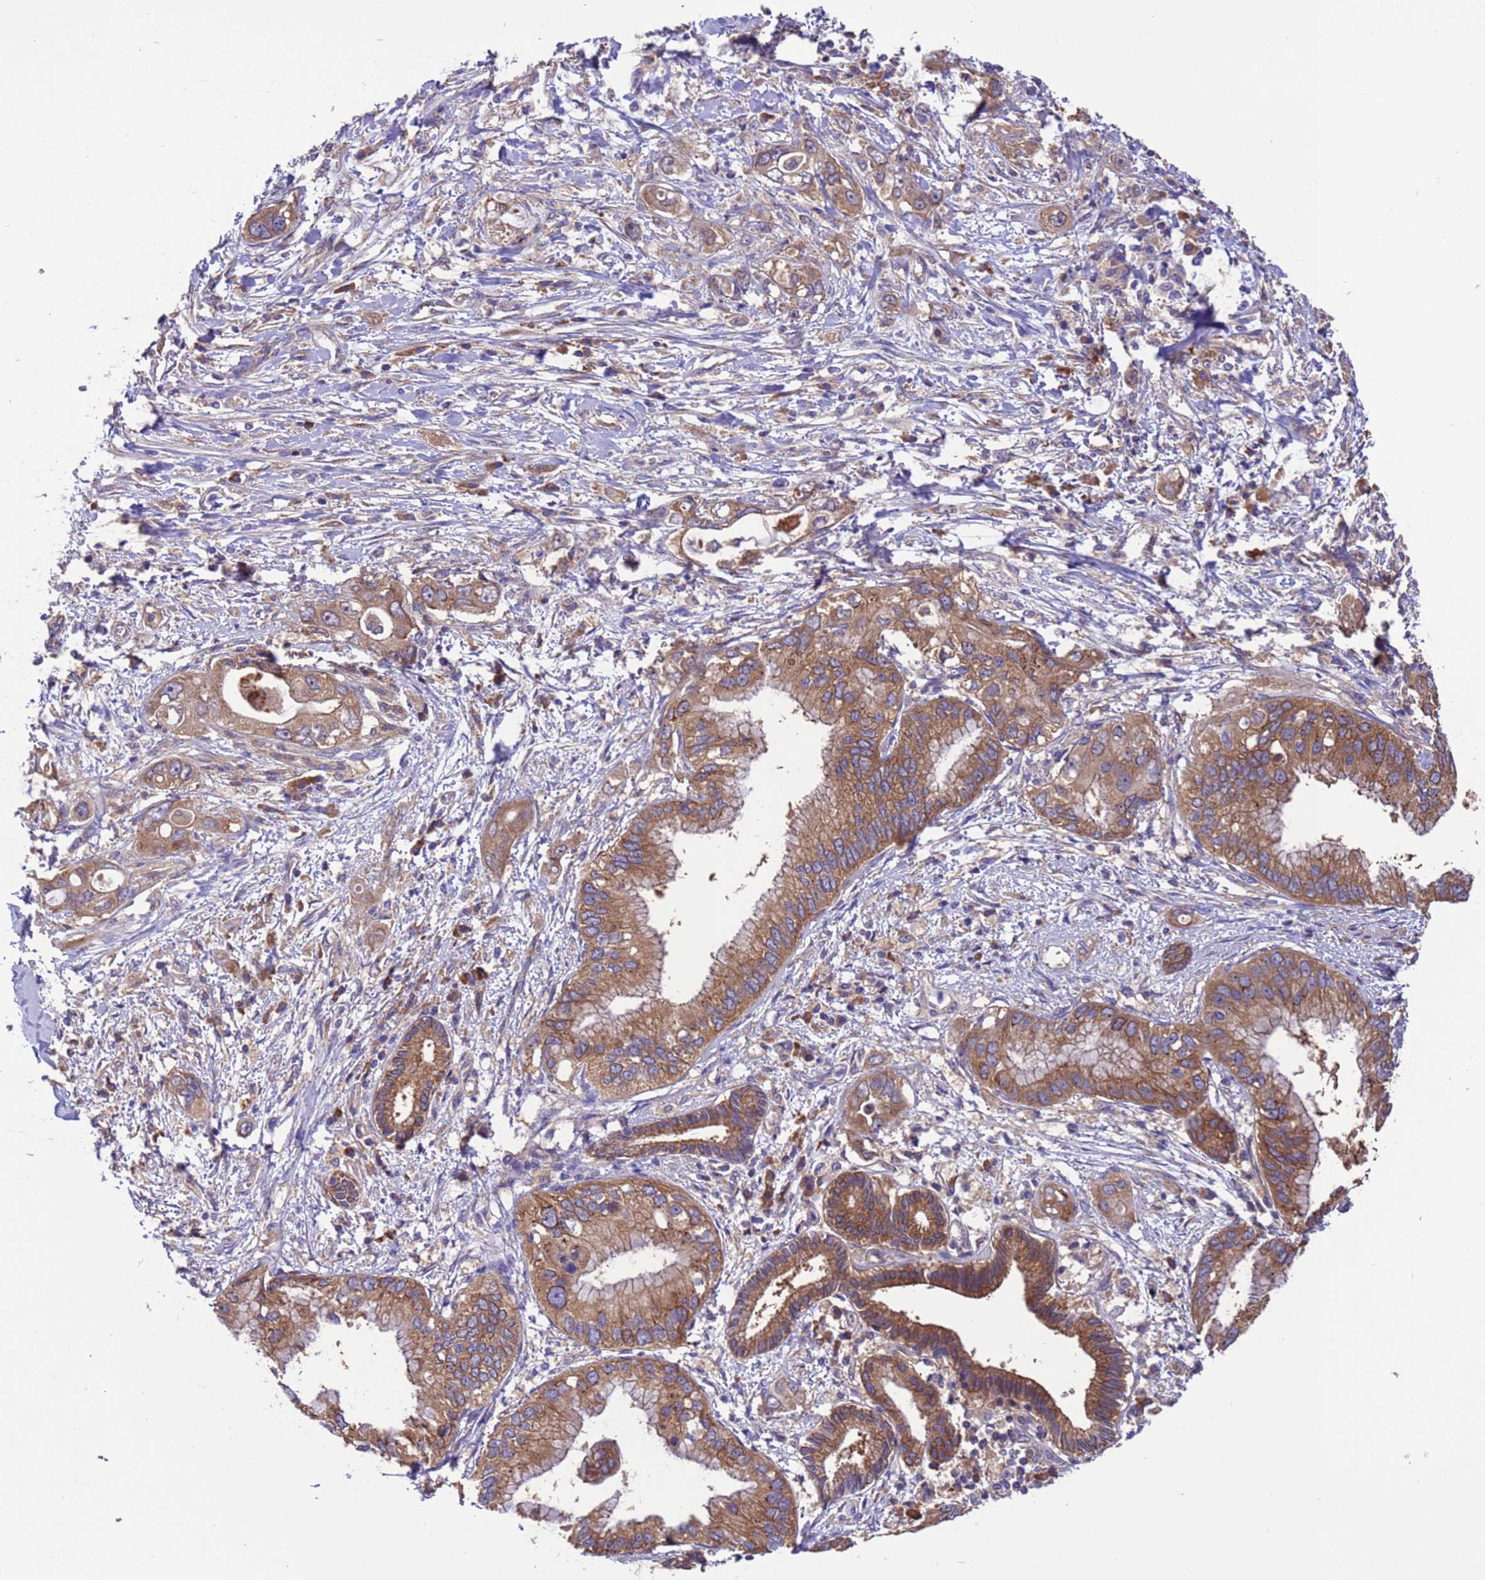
{"staining": {"intensity": "moderate", "quantity": ">75%", "location": "cytoplasmic/membranous"}, "tissue": "pancreatic cancer", "cell_type": "Tumor cells", "image_type": "cancer", "snomed": [{"axis": "morphology", "description": "Inflammation, NOS"}, {"axis": "morphology", "description": "Adenocarcinoma, NOS"}, {"axis": "topography", "description": "Pancreas"}], "caption": "An immunohistochemistry photomicrograph of neoplastic tissue is shown. Protein staining in brown labels moderate cytoplasmic/membranous positivity in pancreatic adenocarcinoma within tumor cells. The protein is stained brown, and the nuclei are stained in blue (DAB IHC with brightfield microscopy, high magnification).", "gene": "ARHGAP12", "patient": {"sex": "female", "age": 56}}